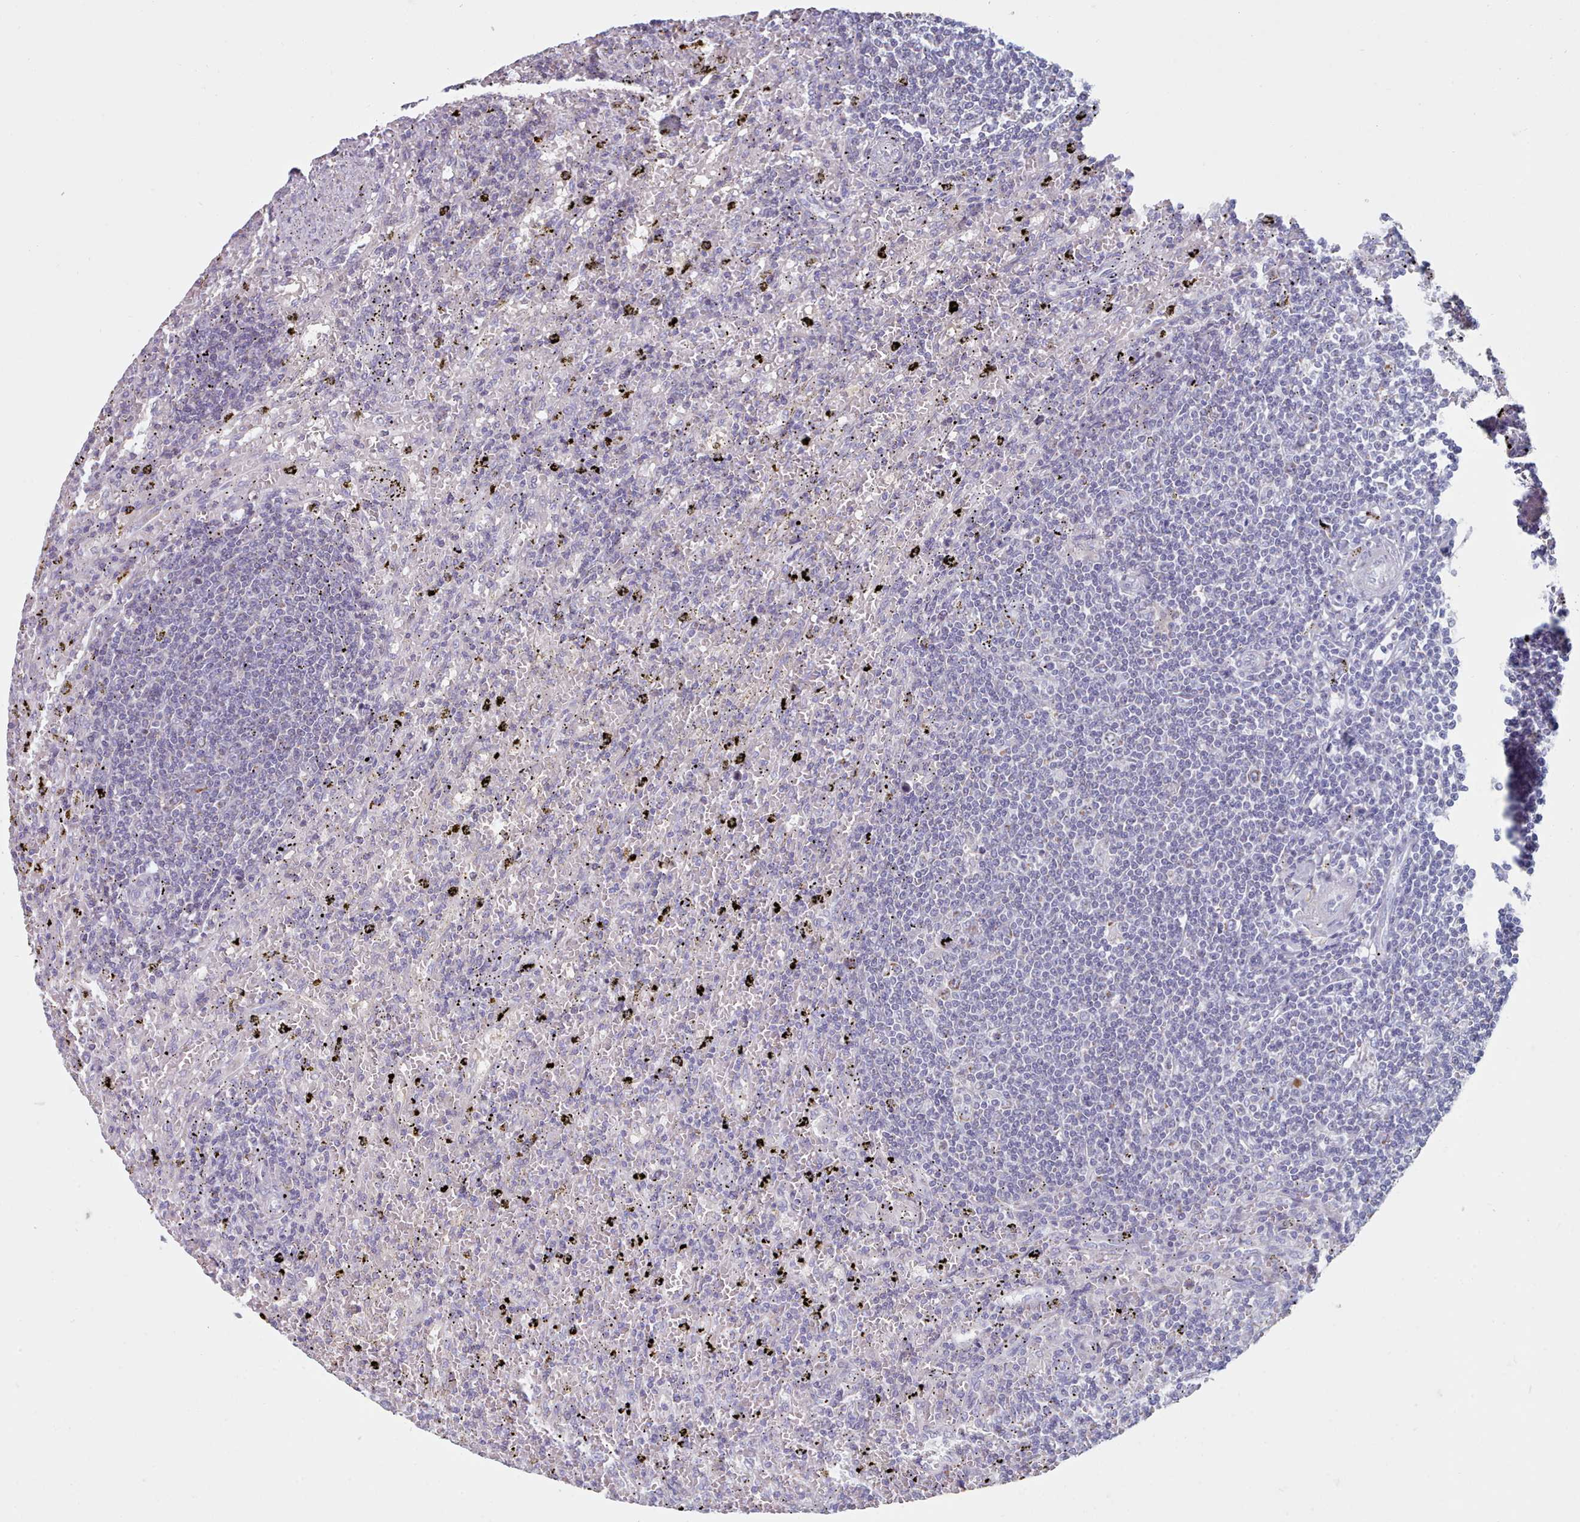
{"staining": {"intensity": "negative", "quantity": "none", "location": "none"}, "tissue": "lymphoma", "cell_type": "Tumor cells", "image_type": "cancer", "snomed": [{"axis": "morphology", "description": "Malignant lymphoma, non-Hodgkin's type, Low grade"}, {"axis": "topography", "description": "Spleen"}], "caption": "Human lymphoma stained for a protein using immunohistochemistry (IHC) displays no expression in tumor cells.", "gene": "HAO1", "patient": {"sex": "male", "age": 76}}